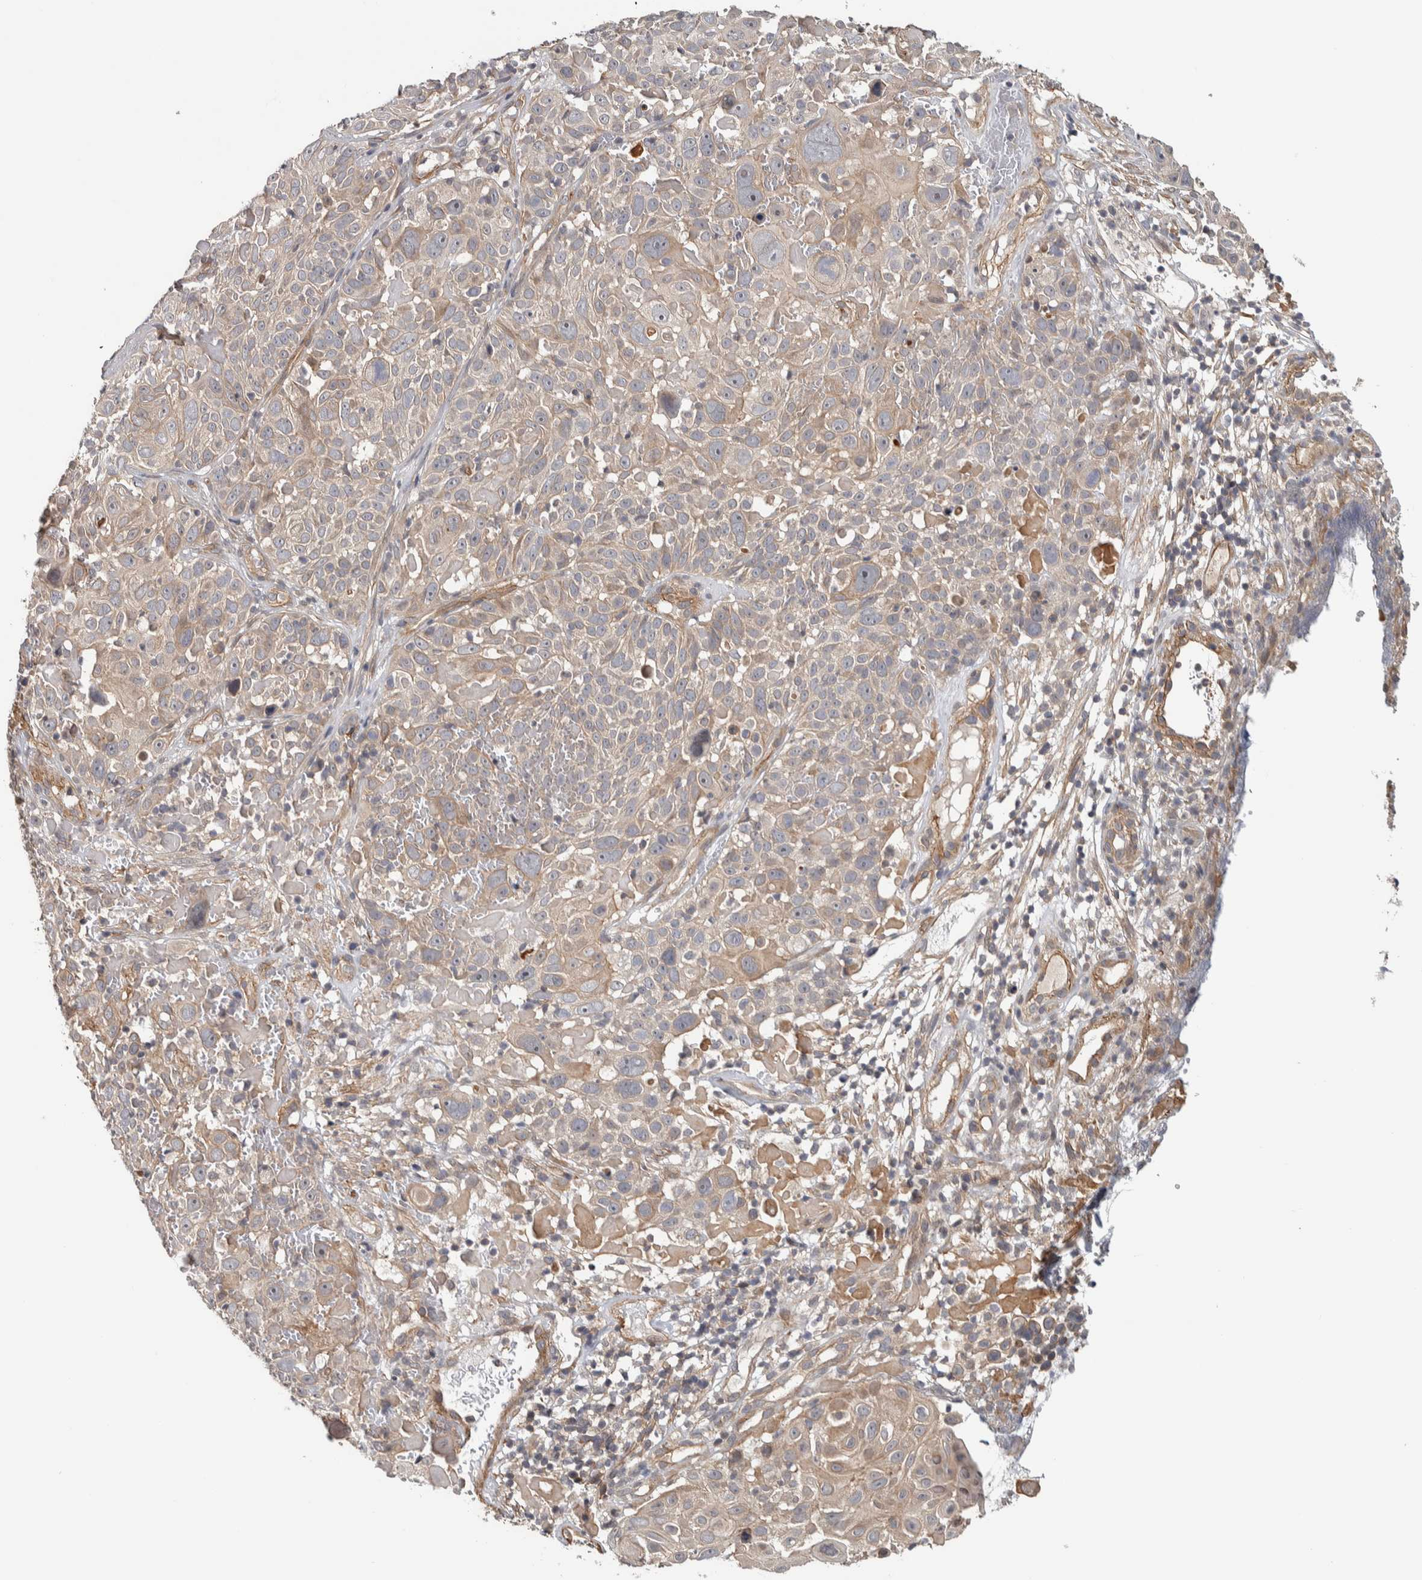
{"staining": {"intensity": "weak", "quantity": ">75%", "location": "cytoplasmic/membranous"}, "tissue": "cervical cancer", "cell_type": "Tumor cells", "image_type": "cancer", "snomed": [{"axis": "morphology", "description": "Squamous cell carcinoma, NOS"}, {"axis": "topography", "description": "Cervix"}], "caption": "This image displays IHC staining of cervical cancer (squamous cell carcinoma), with low weak cytoplasmic/membranous staining in approximately >75% of tumor cells.", "gene": "CHMP4C", "patient": {"sex": "female", "age": 74}}